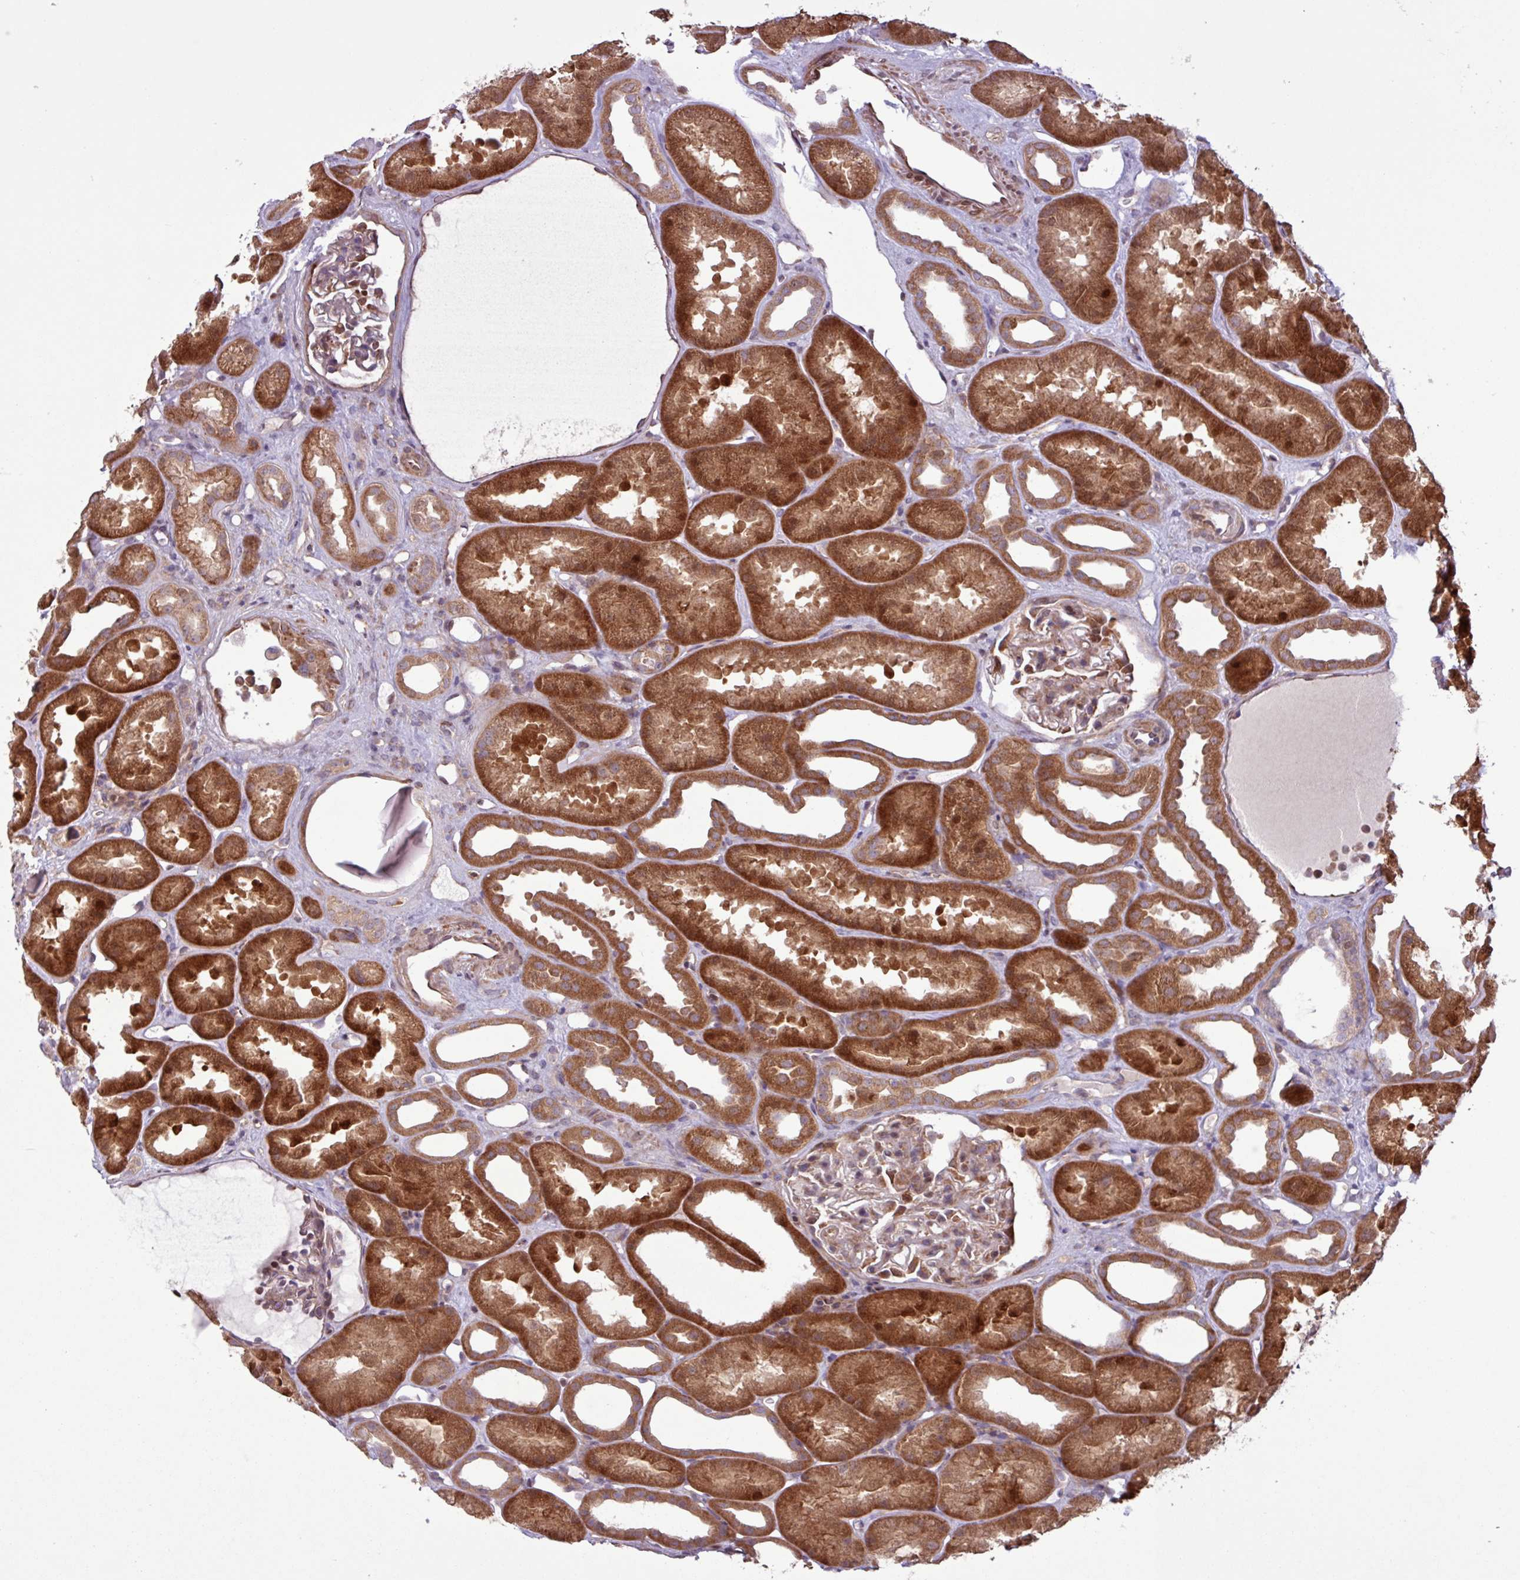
{"staining": {"intensity": "weak", "quantity": "25%-75%", "location": "cytoplasmic/membranous,nuclear"}, "tissue": "kidney", "cell_type": "Cells in glomeruli", "image_type": "normal", "snomed": [{"axis": "morphology", "description": "Normal tissue, NOS"}, {"axis": "topography", "description": "Kidney"}], "caption": "Weak cytoplasmic/membranous,nuclear staining is present in approximately 25%-75% of cells in glomeruli in normal kidney. The staining was performed using DAB (3,3'-diaminobenzidine), with brown indicating positive protein expression. Nuclei are stained blue with hematoxylin.", "gene": "PDPR", "patient": {"sex": "male", "age": 61}}